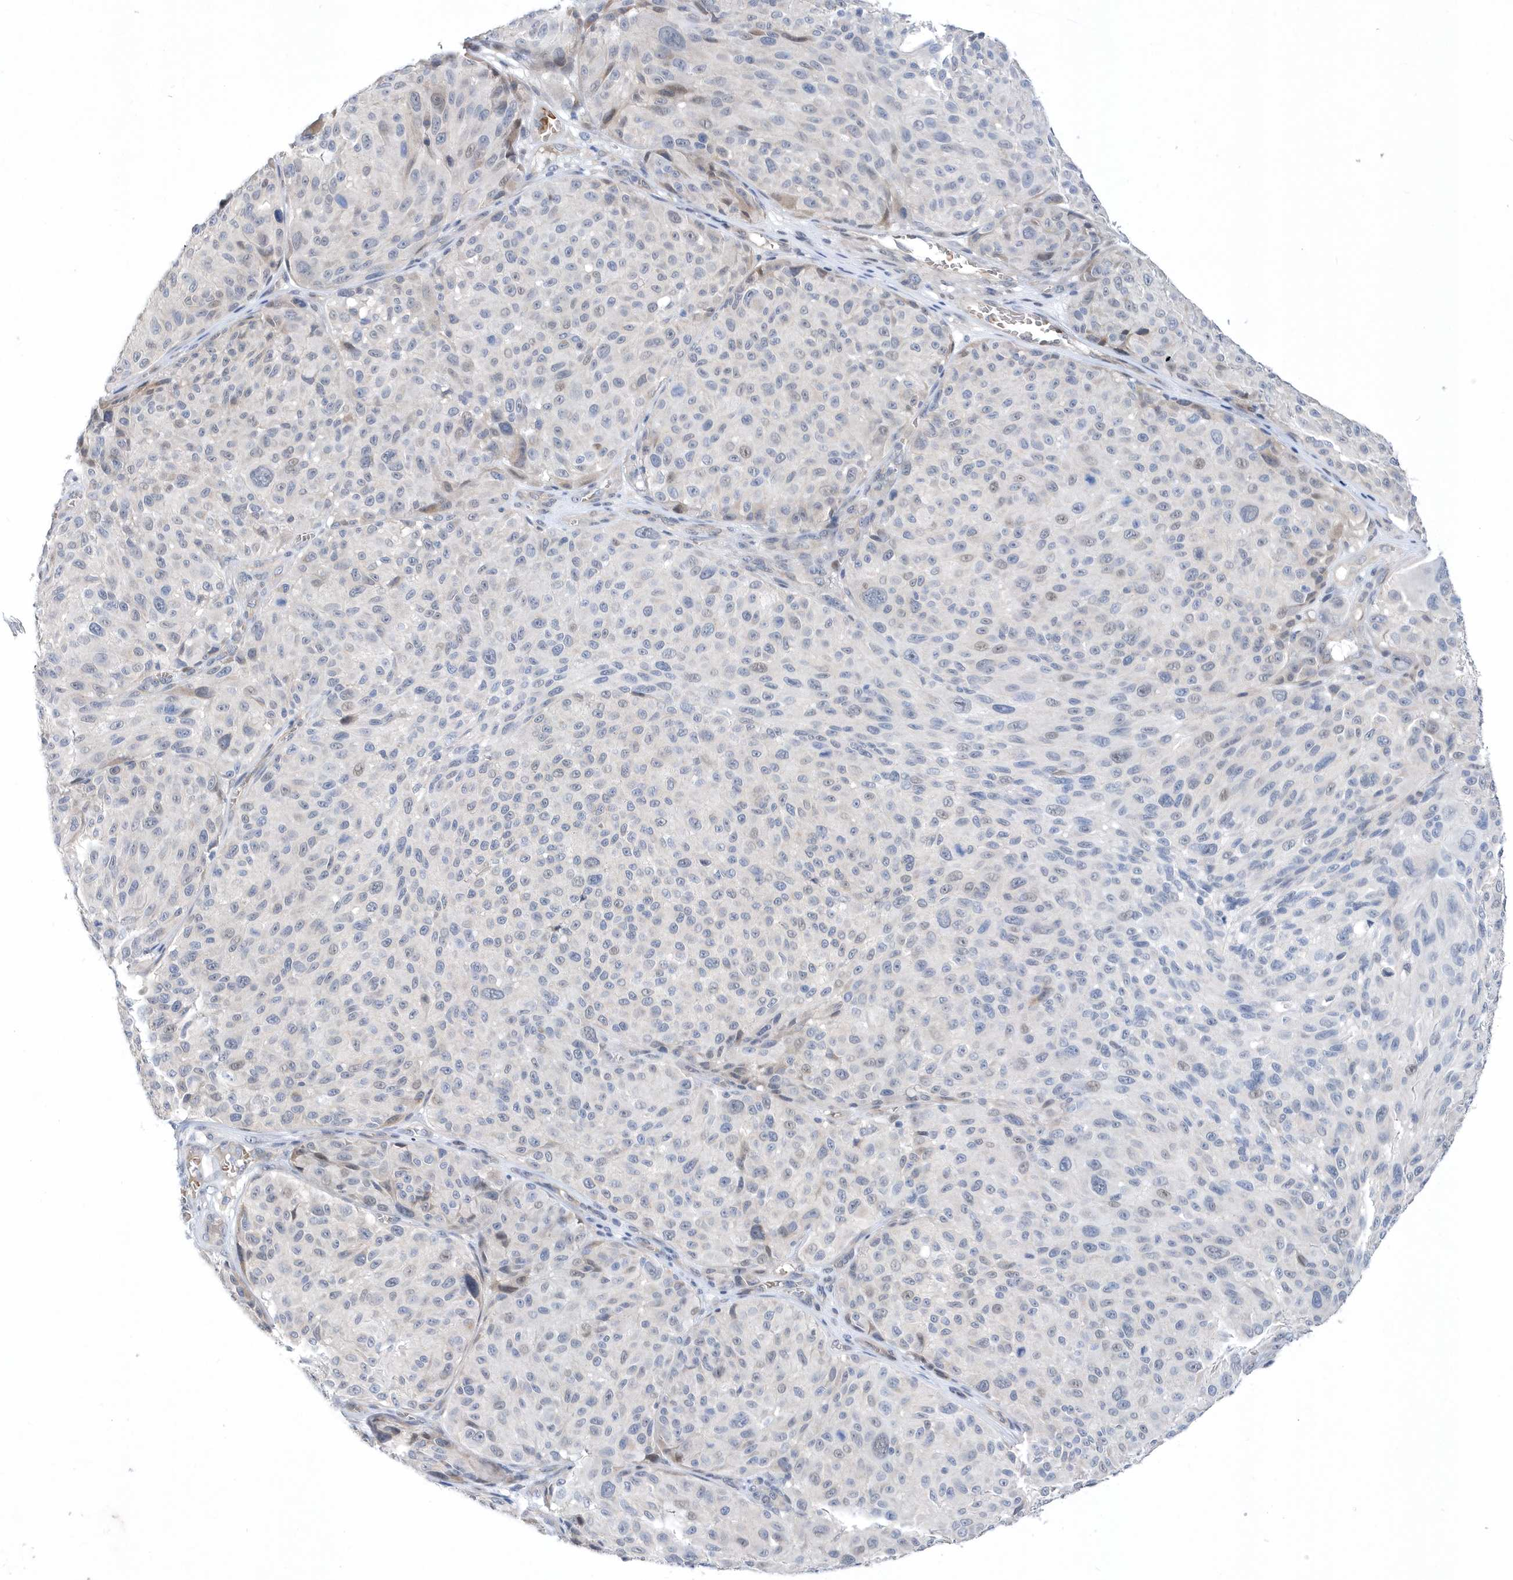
{"staining": {"intensity": "negative", "quantity": "none", "location": "none"}, "tissue": "melanoma", "cell_type": "Tumor cells", "image_type": "cancer", "snomed": [{"axis": "morphology", "description": "Malignant melanoma, NOS"}, {"axis": "topography", "description": "Skin"}], "caption": "DAB immunohistochemical staining of human melanoma demonstrates no significant staining in tumor cells.", "gene": "ZNF875", "patient": {"sex": "male", "age": 83}}